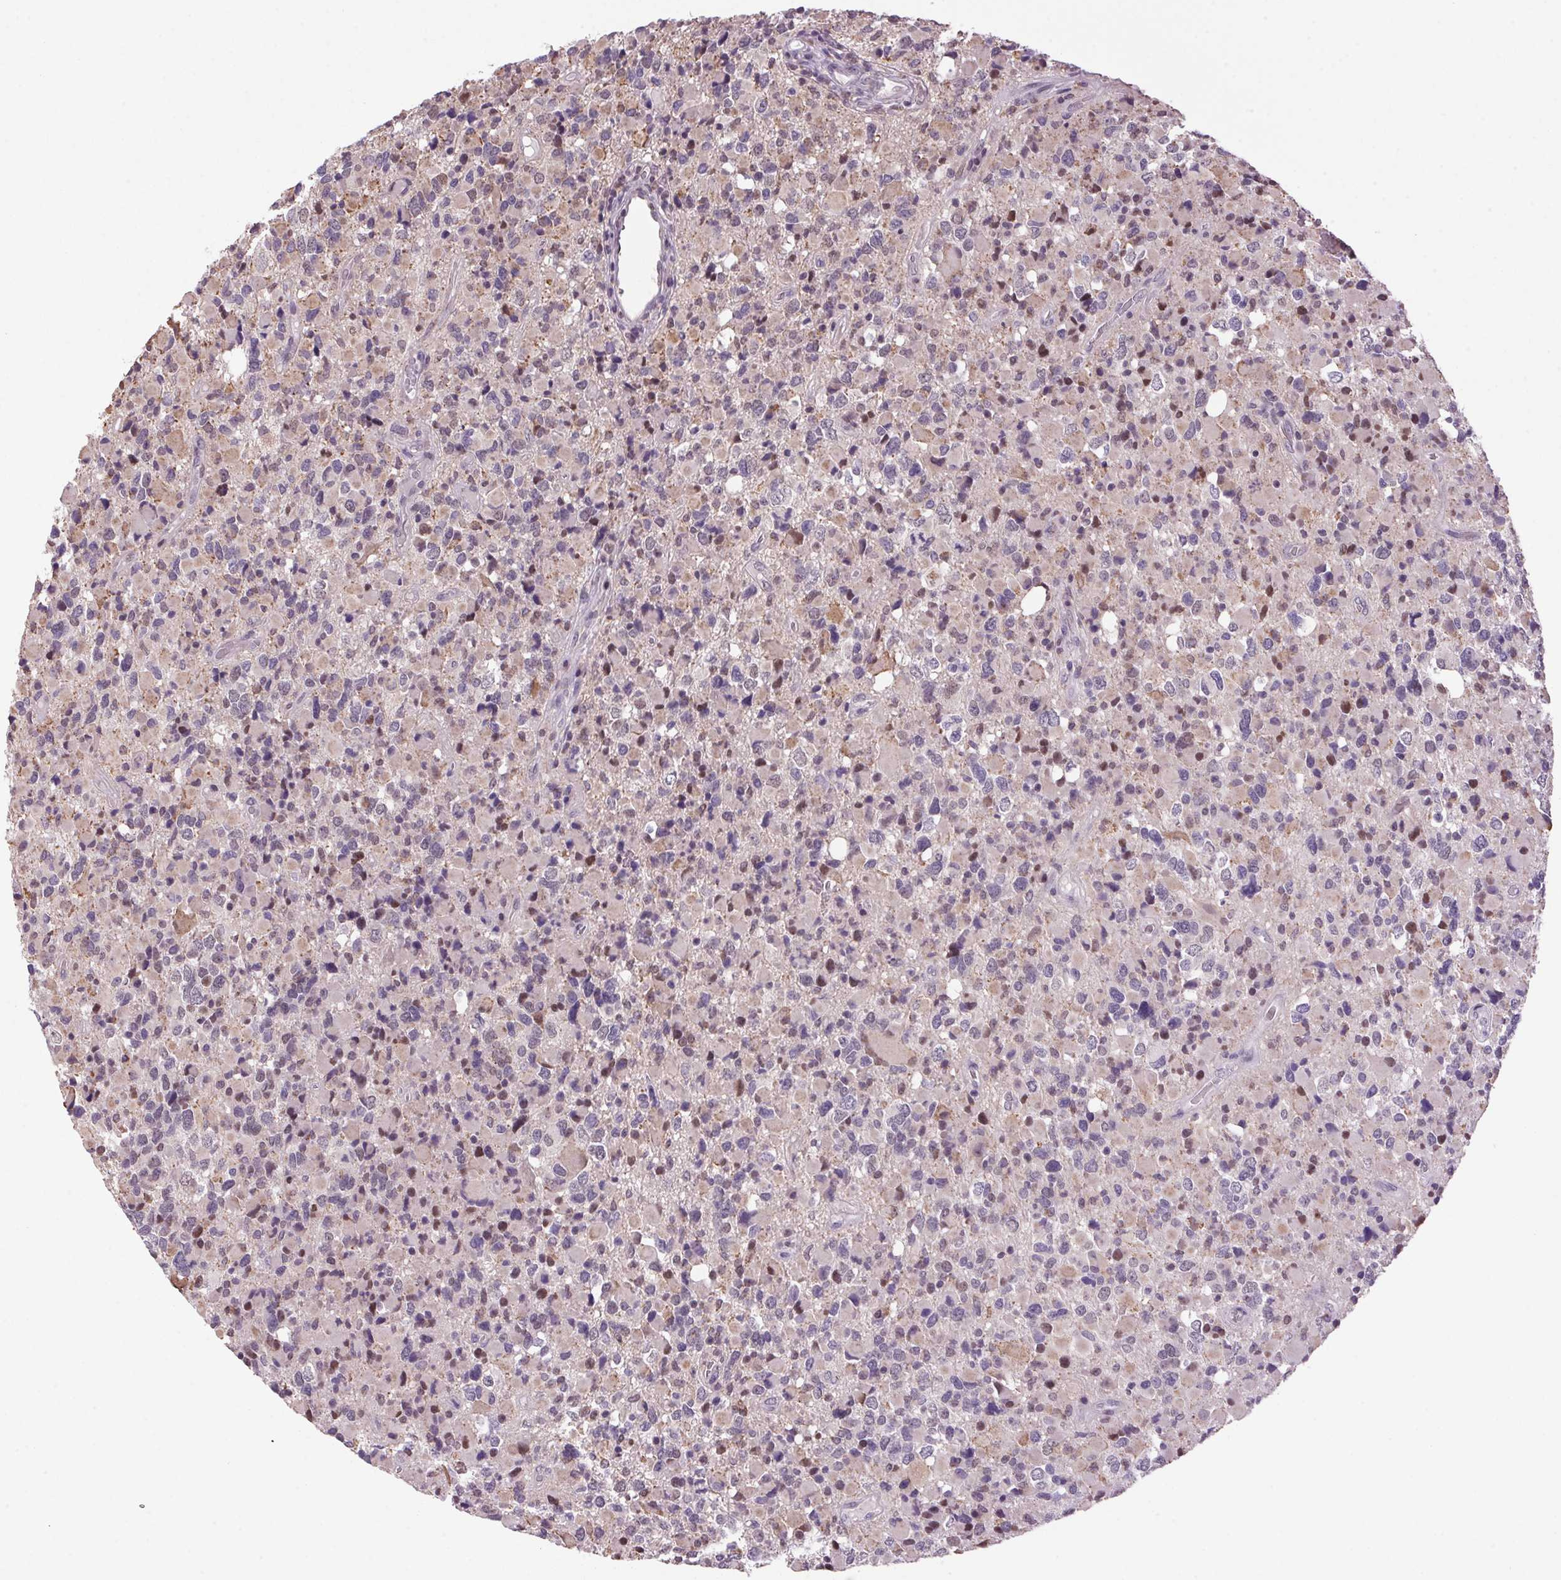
{"staining": {"intensity": "negative", "quantity": "none", "location": "none"}, "tissue": "glioma", "cell_type": "Tumor cells", "image_type": "cancer", "snomed": [{"axis": "morphology", "description": "Glioma, malignant, High grade"}, {"axis": "topography", "description": "Brain"}], "caption": "Tumor cells are negative for protein expression in human malignant glioma (high-grade). (DAB (3,3'-diaminobenzidine) immunohistochemistry, high magnification).", "gene": "AKR1E2", "patient": {"sex": "female", "age": 40}}